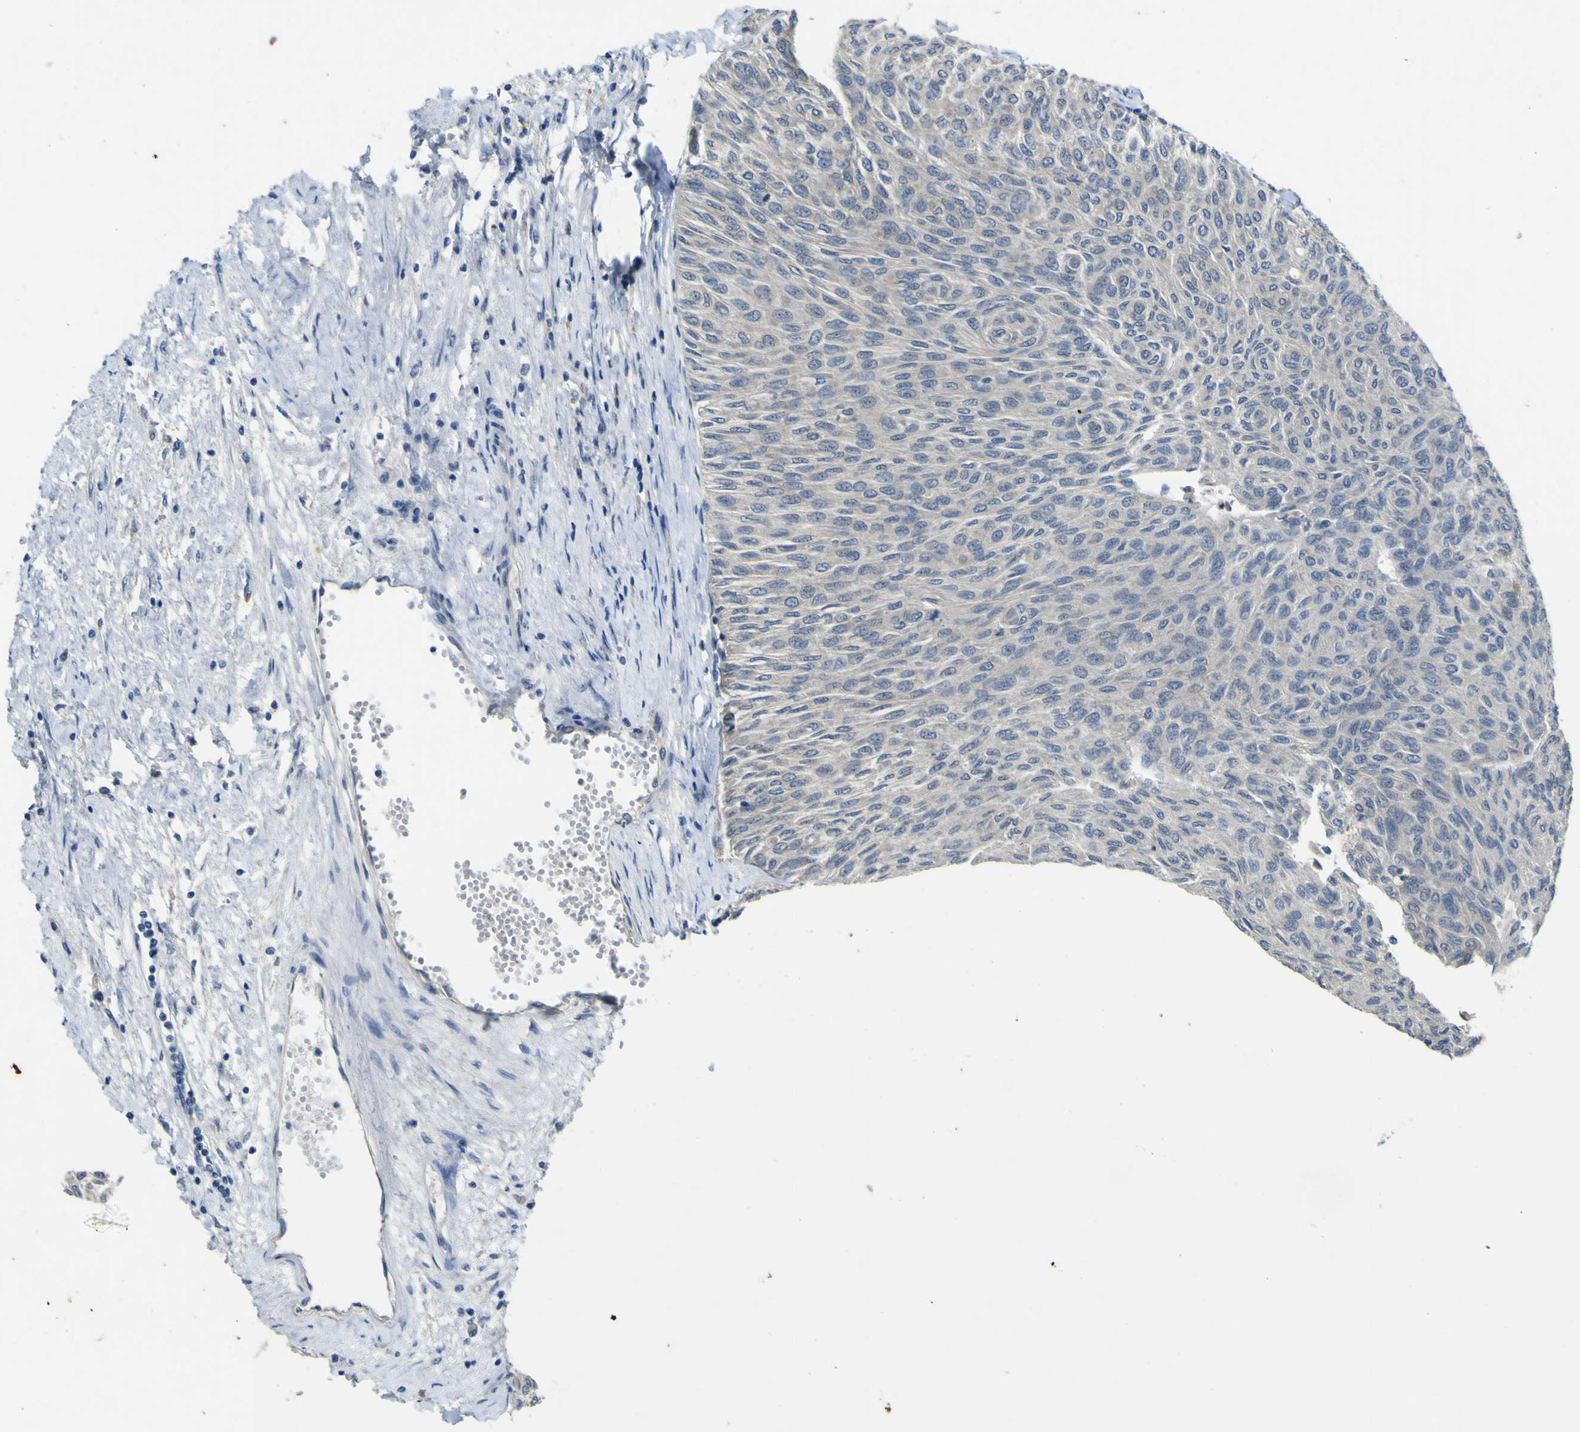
{"staining": {"intensity": "negative", "quantity": "none", "location": "none"}, "tissue": "urothelial cancer", "cell_type": "Tumor cells", "image_type": "cancer", "snomed": [{"axis": "morphology", "description": "Urothelial carcinoma, Low grade"}, {"axis": "topography", "description": "Urinary bladder"}], "caption": "This is a photomicrograph of IHC staining of low-grade urothelial carcinoma, which shows no staining in tumor cells. (DAB (3,3'-diaminobenzidine) immunohistochemistry (IHC) with hematoxylin counter stain).", "gene": "LDLR", "patient": {"sex": "male", "age": 78}}